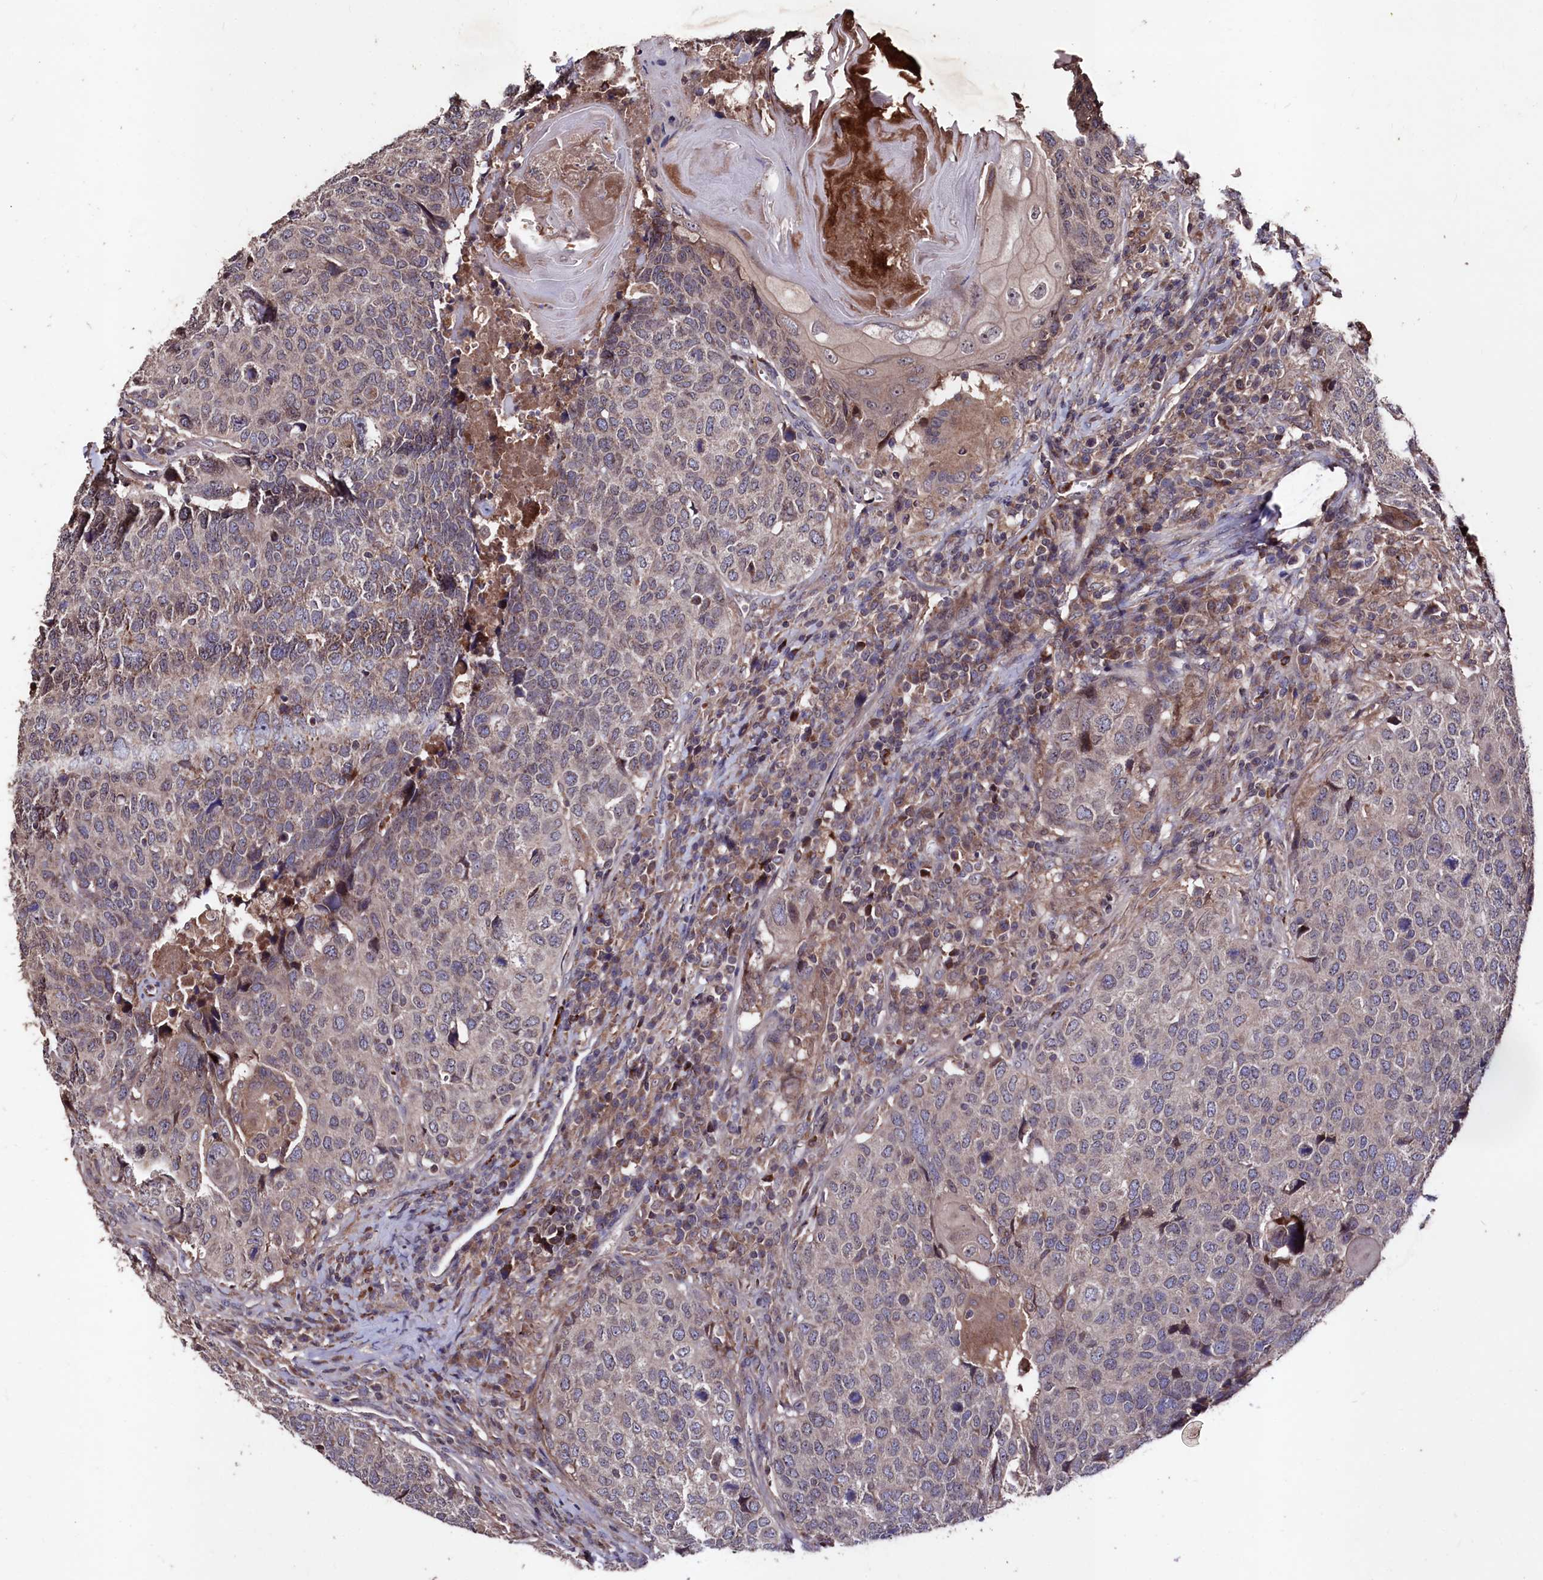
{"staining": {"intensity": "weak", "quantity": "<25%", "location": "cytoplasmic/membranous"}, "tissue": "head and neck cancer", "cell_type": "Tumor cells", "image_type": "cancer", "snomed": [{"axis": "morphology", "description": "Squamous cell carcinoma, NOS"}, {"axis": "topography", "description": "Head-Neck"}], "caption": "IHC photomicrograph of neoplastic tissue: human head and neck cancer (squamous cell carcinoma) stained with DAB reveals no significant protein positivity in tumor cells.", "gene": "MYO1H", "patient": {"sex": "male", "age": 66}}